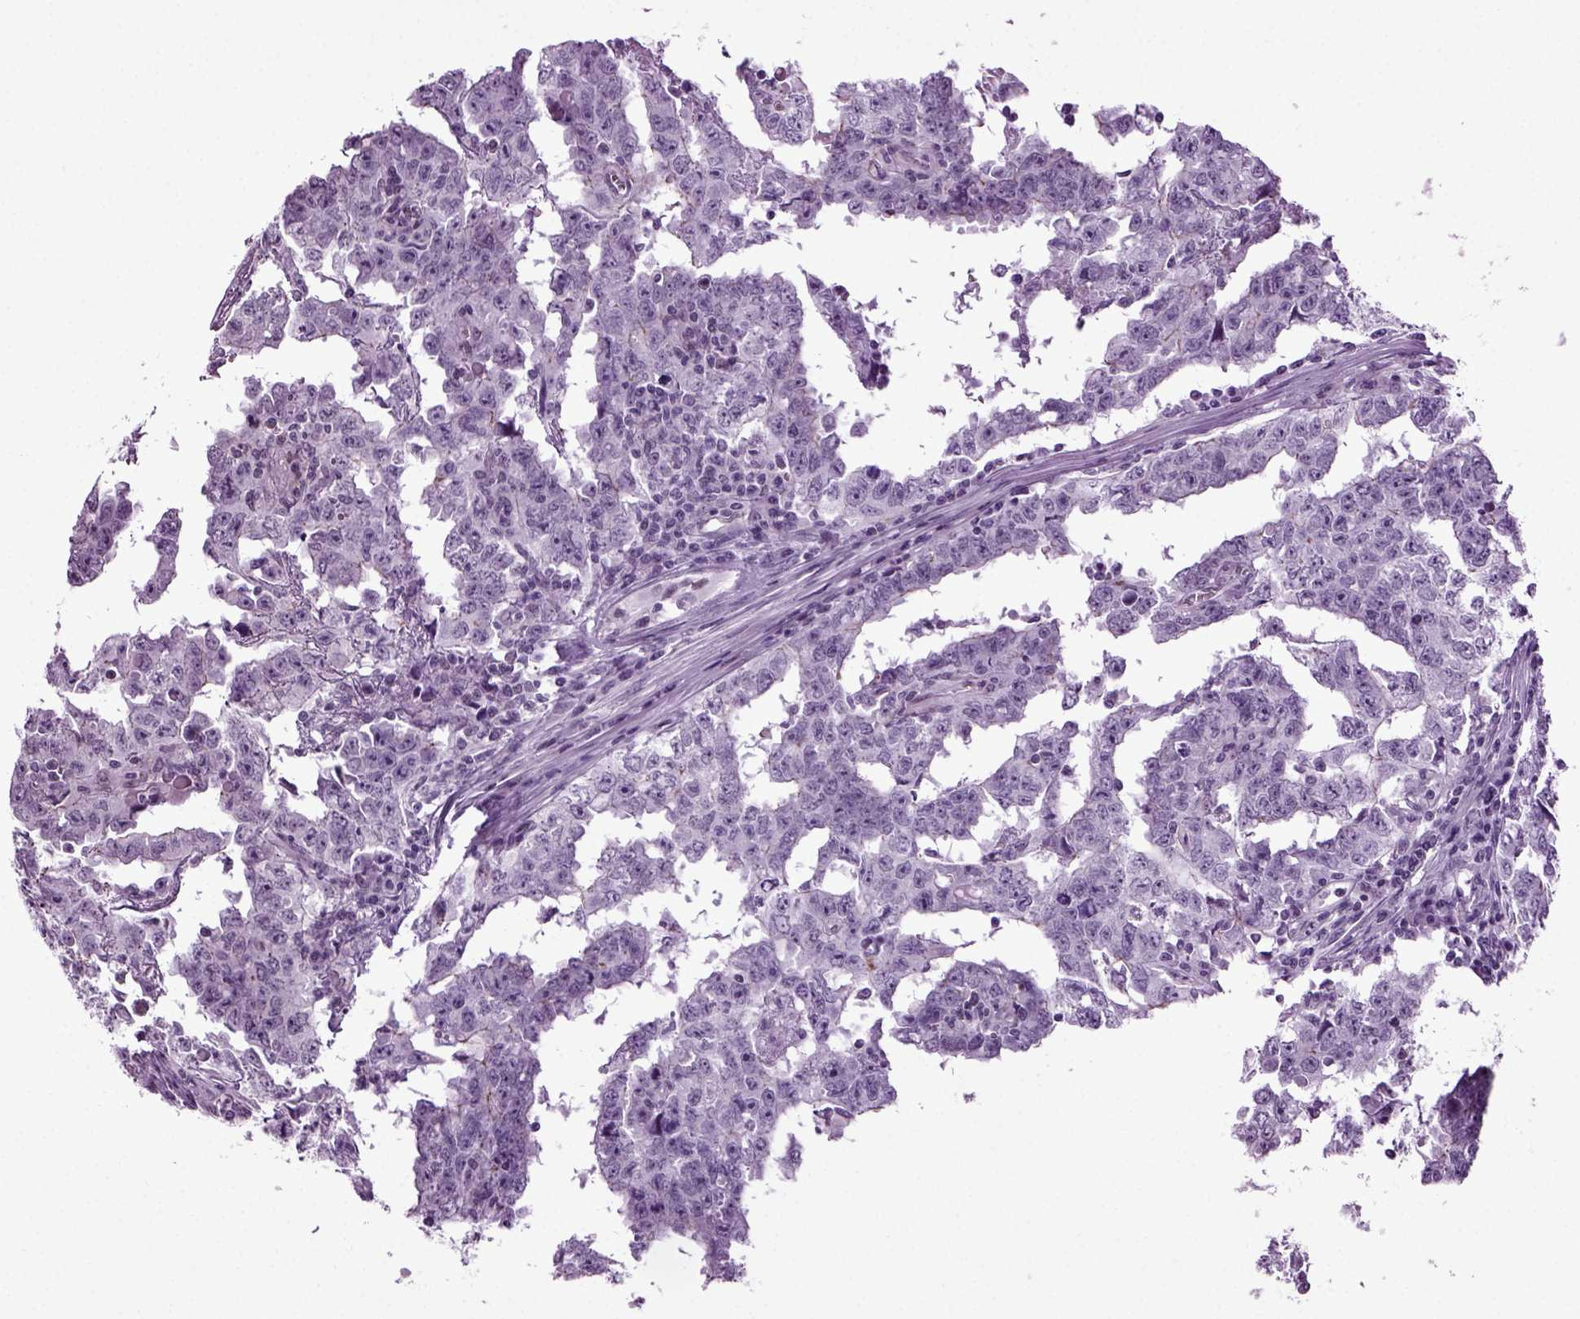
{"staining": {"intensity": "negative", "quantity": "none", "location": "none"}, "tissue": "testis cancer", "cell_type": "Tumor cells", "image_type": "cancer", "snomed": [{"axis": "morphology", "description": "Carcinoma, Embryonal, NOS"}, {"axis": "topography", "description": "Testis"}], "caption": "A micrograph of testis cancer (embryonal carcinoma) stained for a protein reveals no brown staining in tumor cells.", "gene": "RFX3", "patient": {"sex": "male", "age": 22}}